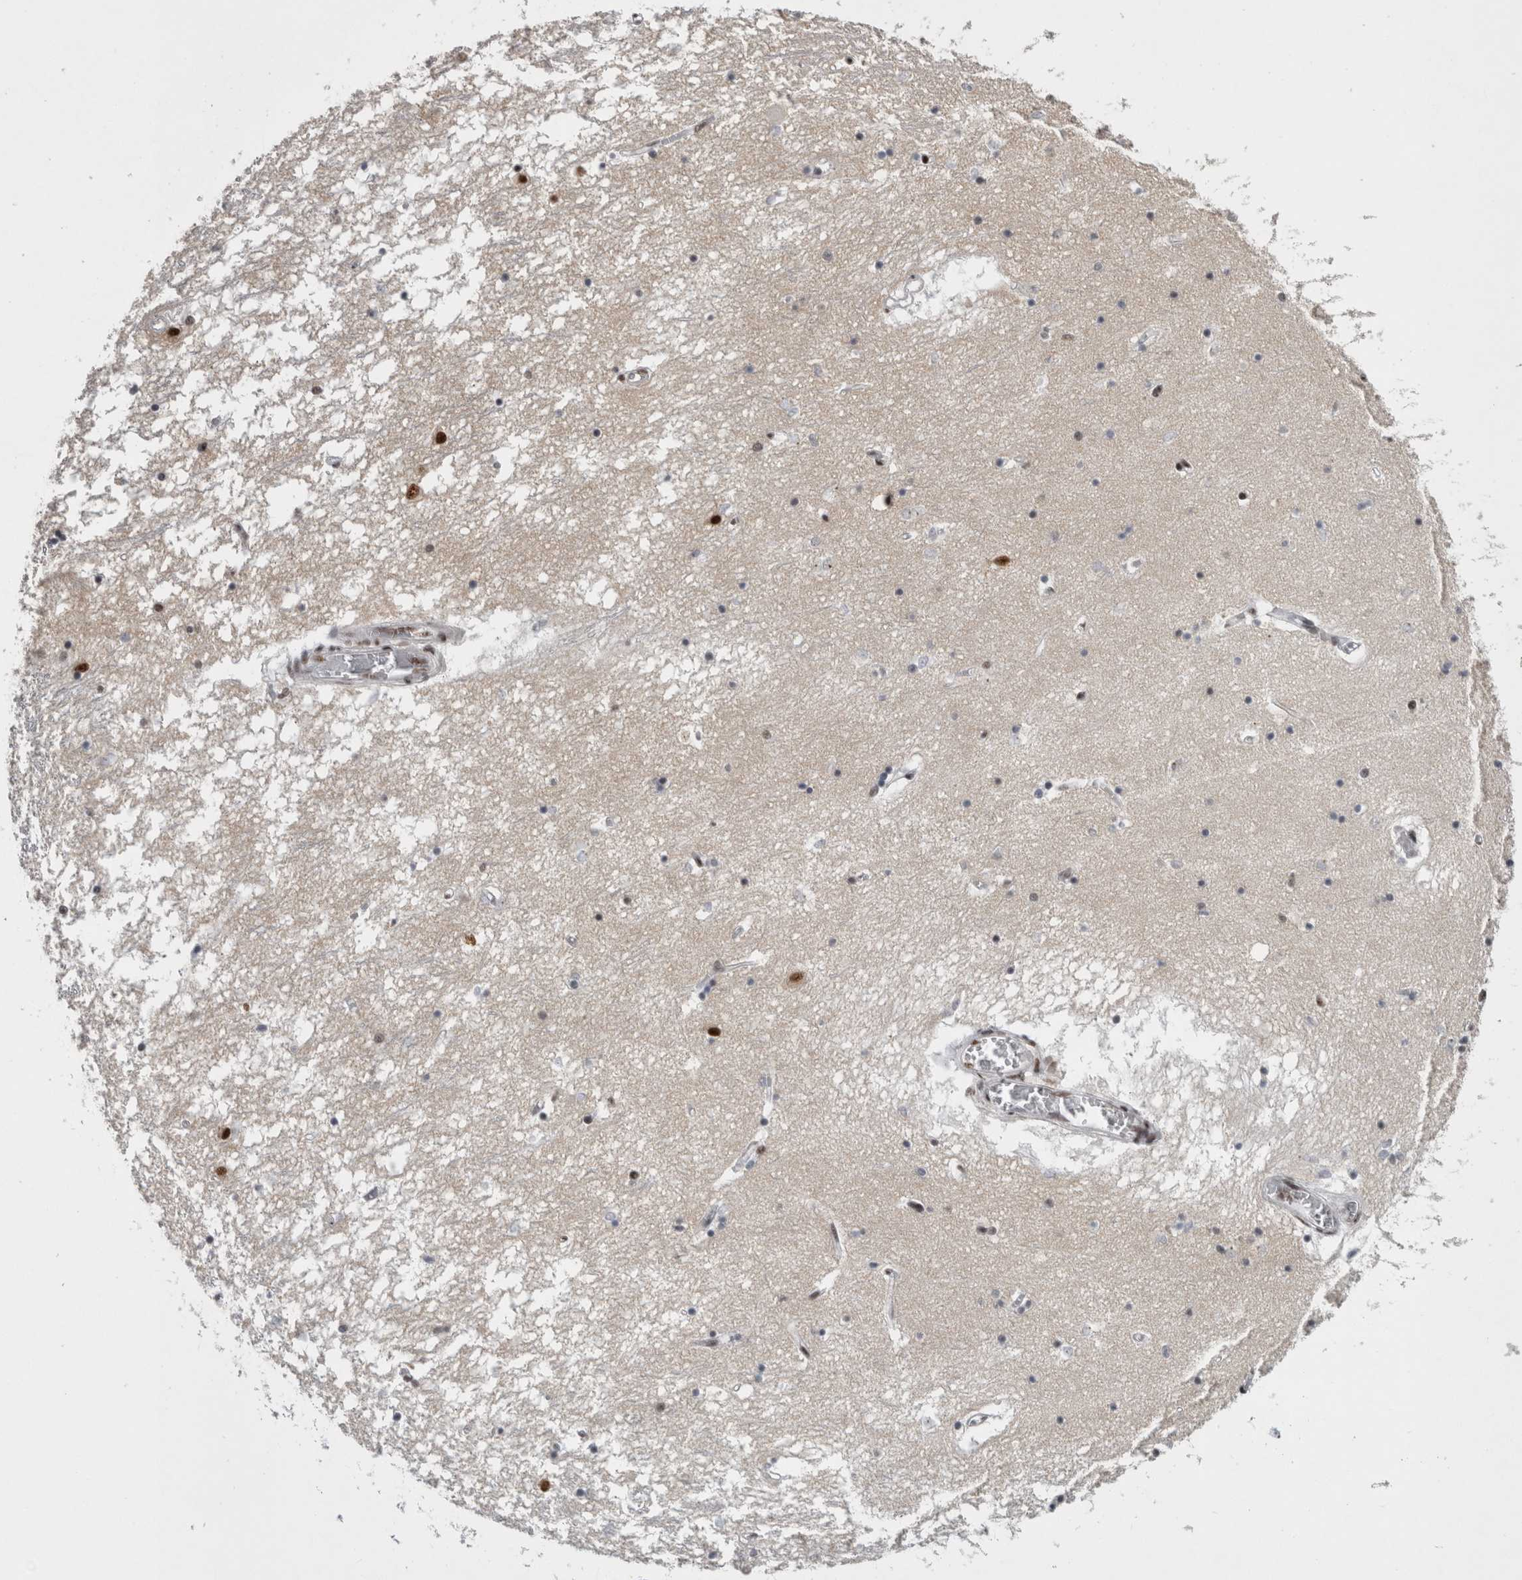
{"staining": {"intensity": "strong", "quantity": "<25%", "location": "nuclear"}, "tissue": "hippocampus", "cell_type": "Glial cells", "image_type": "normal", "snomed": [{"axis": "morphology", "description": "Normal tissue, NOS"}, {"axis": "topography", "description": "Hippocampus"}], "caption": "High-power microscopy captured an IHC micrograph of normal hippocampus, revealing strong nuclear expression in approximately <25% of glial cells.", "gene": "CDK11A", "patient": {"sex": "male", "age": 70}}